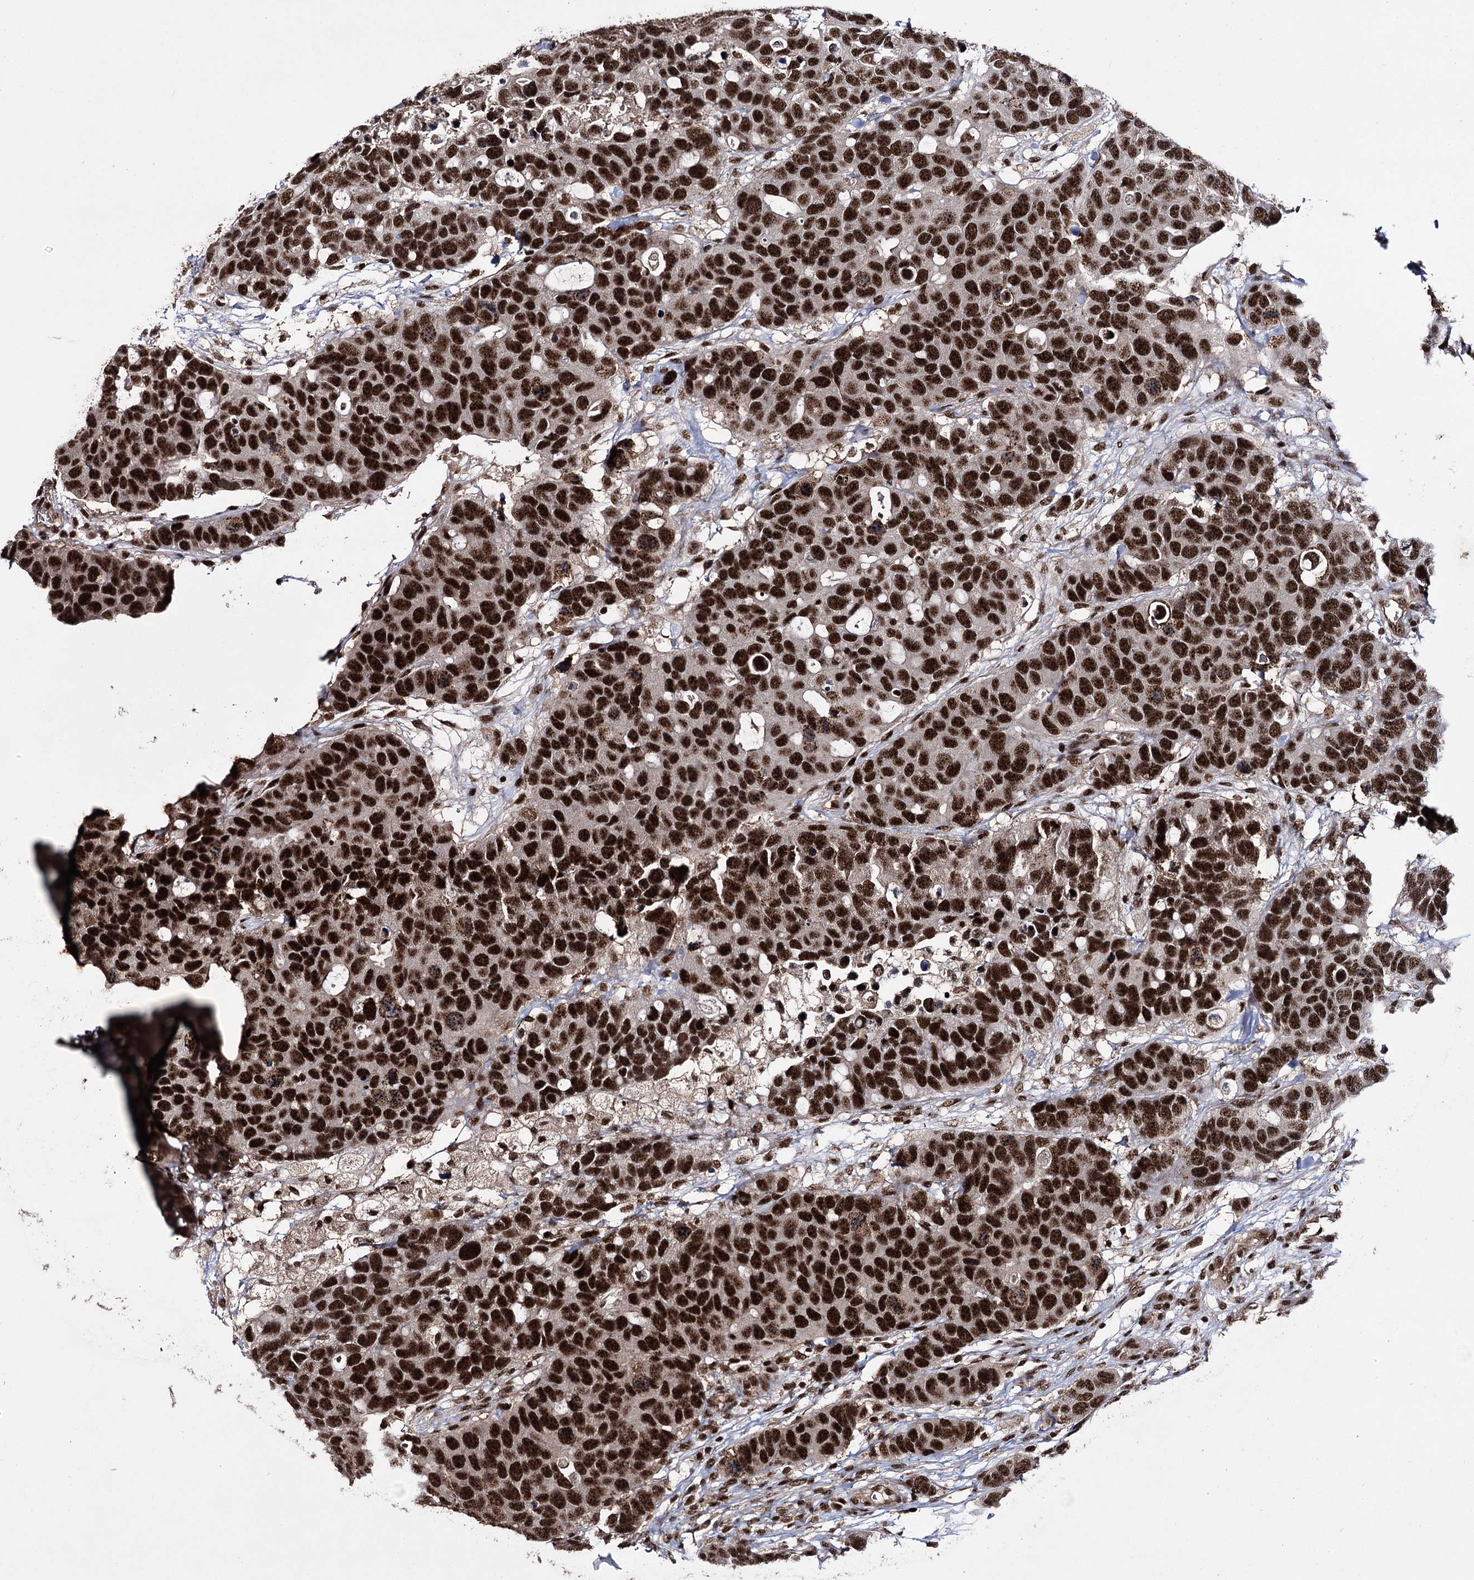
{"staining": {"intensity": "strong", "quantity": ">75%", "location": "nuclear"}, "tissue": "breast cancer", "cell_type": "Tumor cells", "image_type": "cancer", "snomed": [{"axis": "morphology", "description": "Duct carcinoma"}, {"axis": "topography", "description": "Breast"}], "caption": "Protein staining by immunohistochemistry (IHC) displays strong nuclear staining in about >75% of tumor cells in breast cancer (infiltrating ductal carcinoma).", "gene": "PRPF40A", "patient": {"sex": "female", "age": 83}}